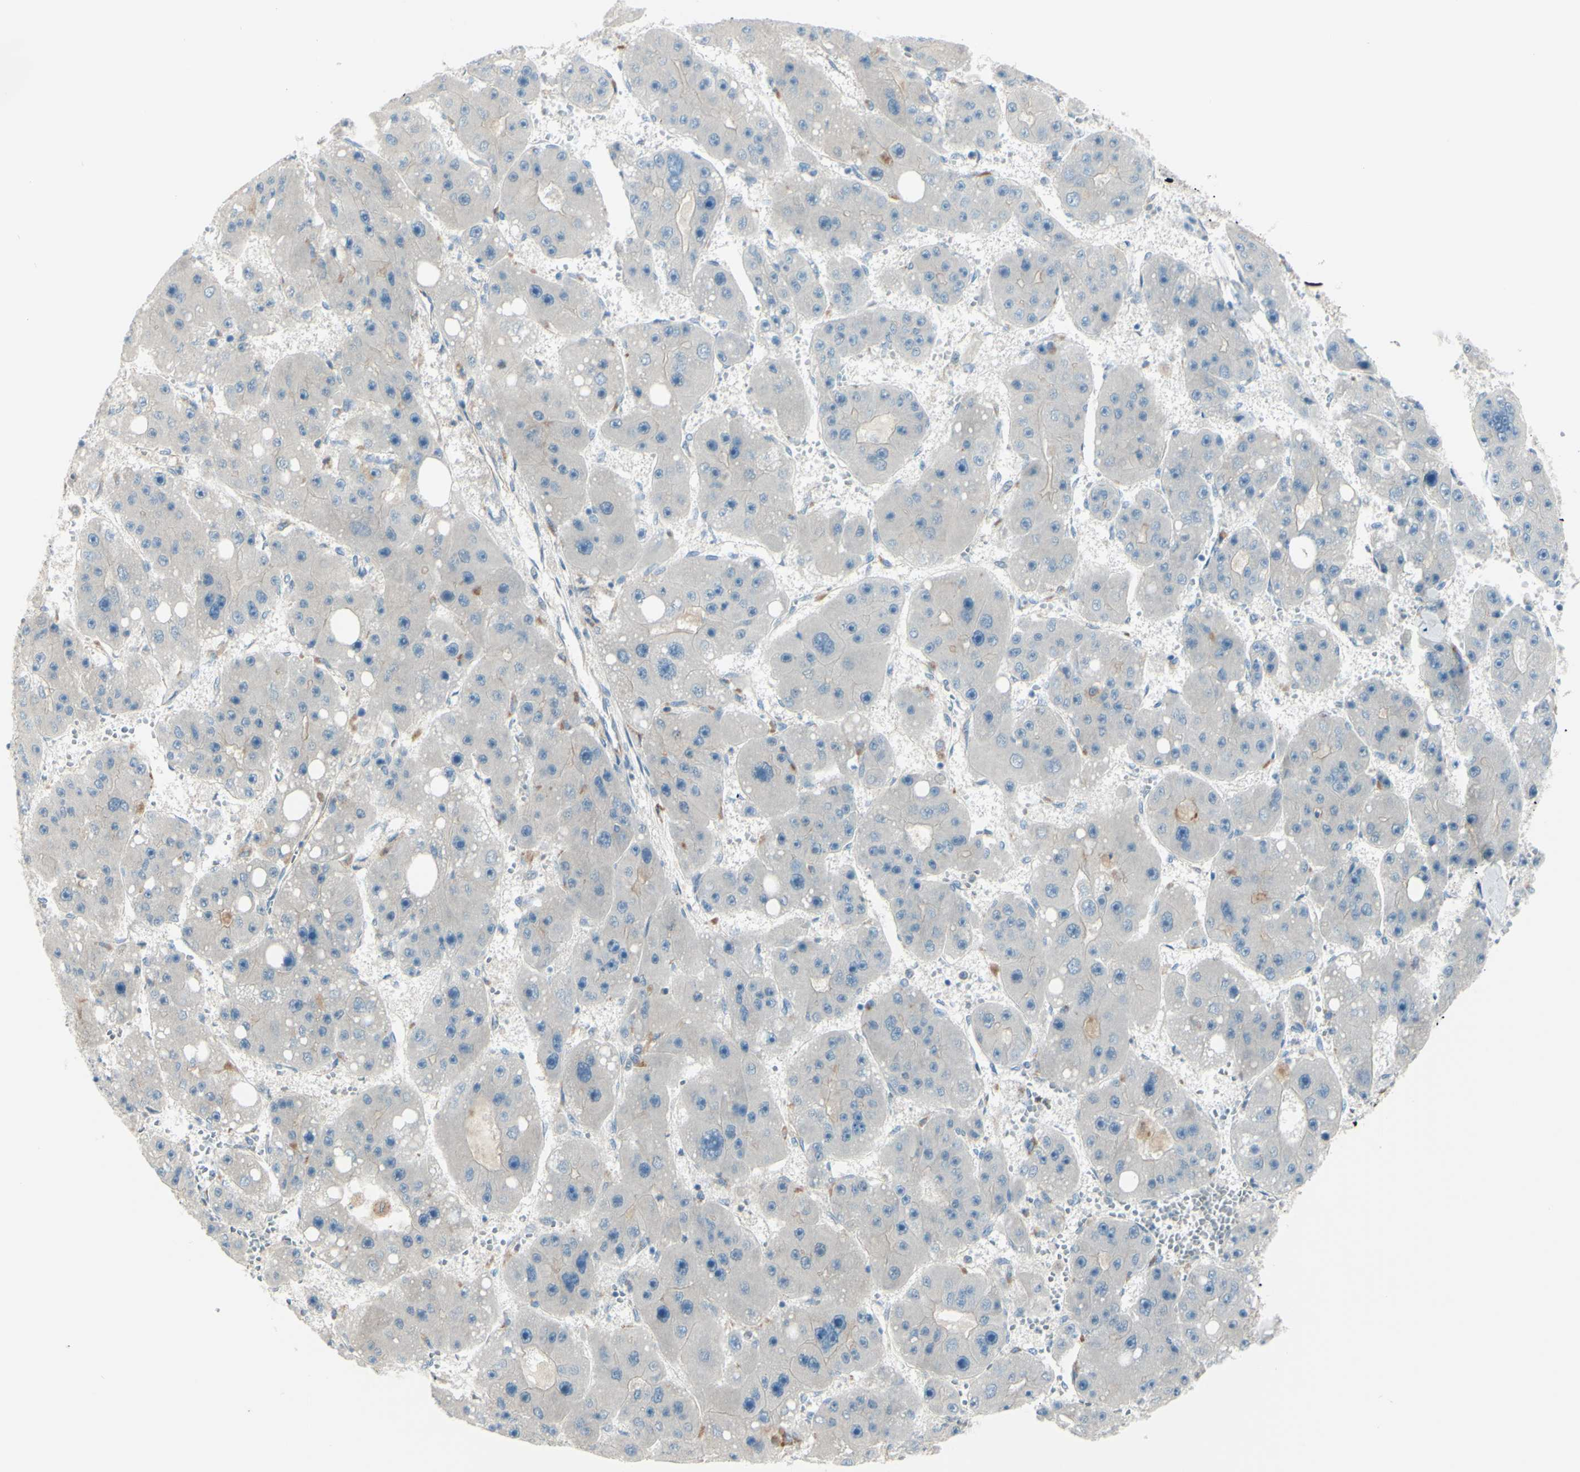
{"staining": {"intensity": "weak", "quantity": "<25%", "location": "cytoplasmic/membranous"}, "tissue": "liver cancer", "cell_type": "Tumor cells", "image_type": "cancer", "snomed": [{"axis": "morphology", "description": "Carcinoma, Hepatocellular, NOS"}, {"axis": "topography", "description": "Liver"}], "caption": "High magnification brightfield microscopy of hepatocellular carcinoma (liver) stained with DAB (brown) and counterstained with hematoxylin (blue): tumor cells show no significant expression.", "gene": "LMTK2", "patient": {"sex": "female", "age": 61}}